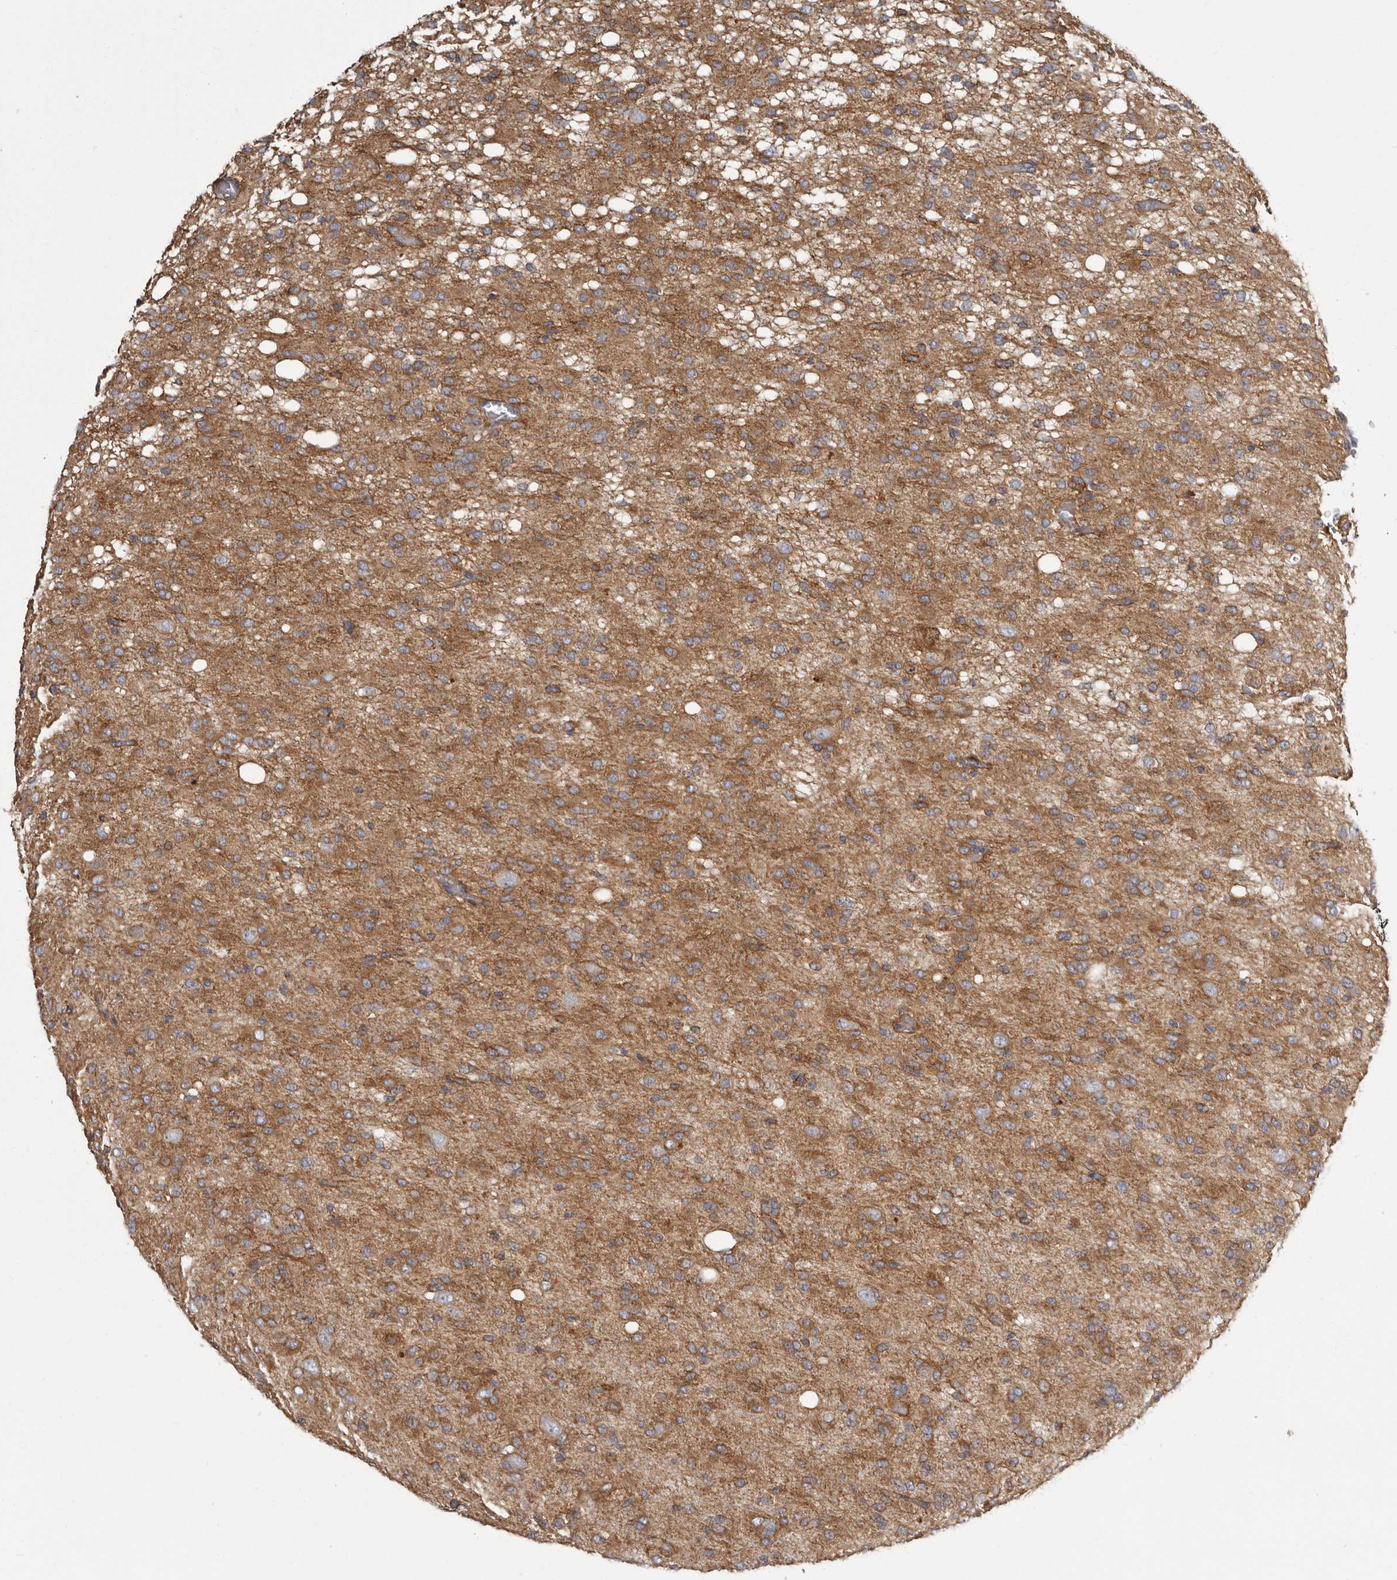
{"staining": {"intensity": "moderate", "quantity": ">75%", "location": "cytoplasmic/membranous"}, "tissue": "glioma", "cell_type": "Tumor cells", "image_type": "cancer", "snomed": [{"axis": "morphology", "description": "Glioma, malignant, High grade"}, {"axis": "topography", "description": "Brain"}], "caption": "Tumor cells show moderate cytoplasmic/membranous expression in approximately >75% of cells in glioma.", "gene": "ENAH", "patient": {"sex": "female", "age": 59}}